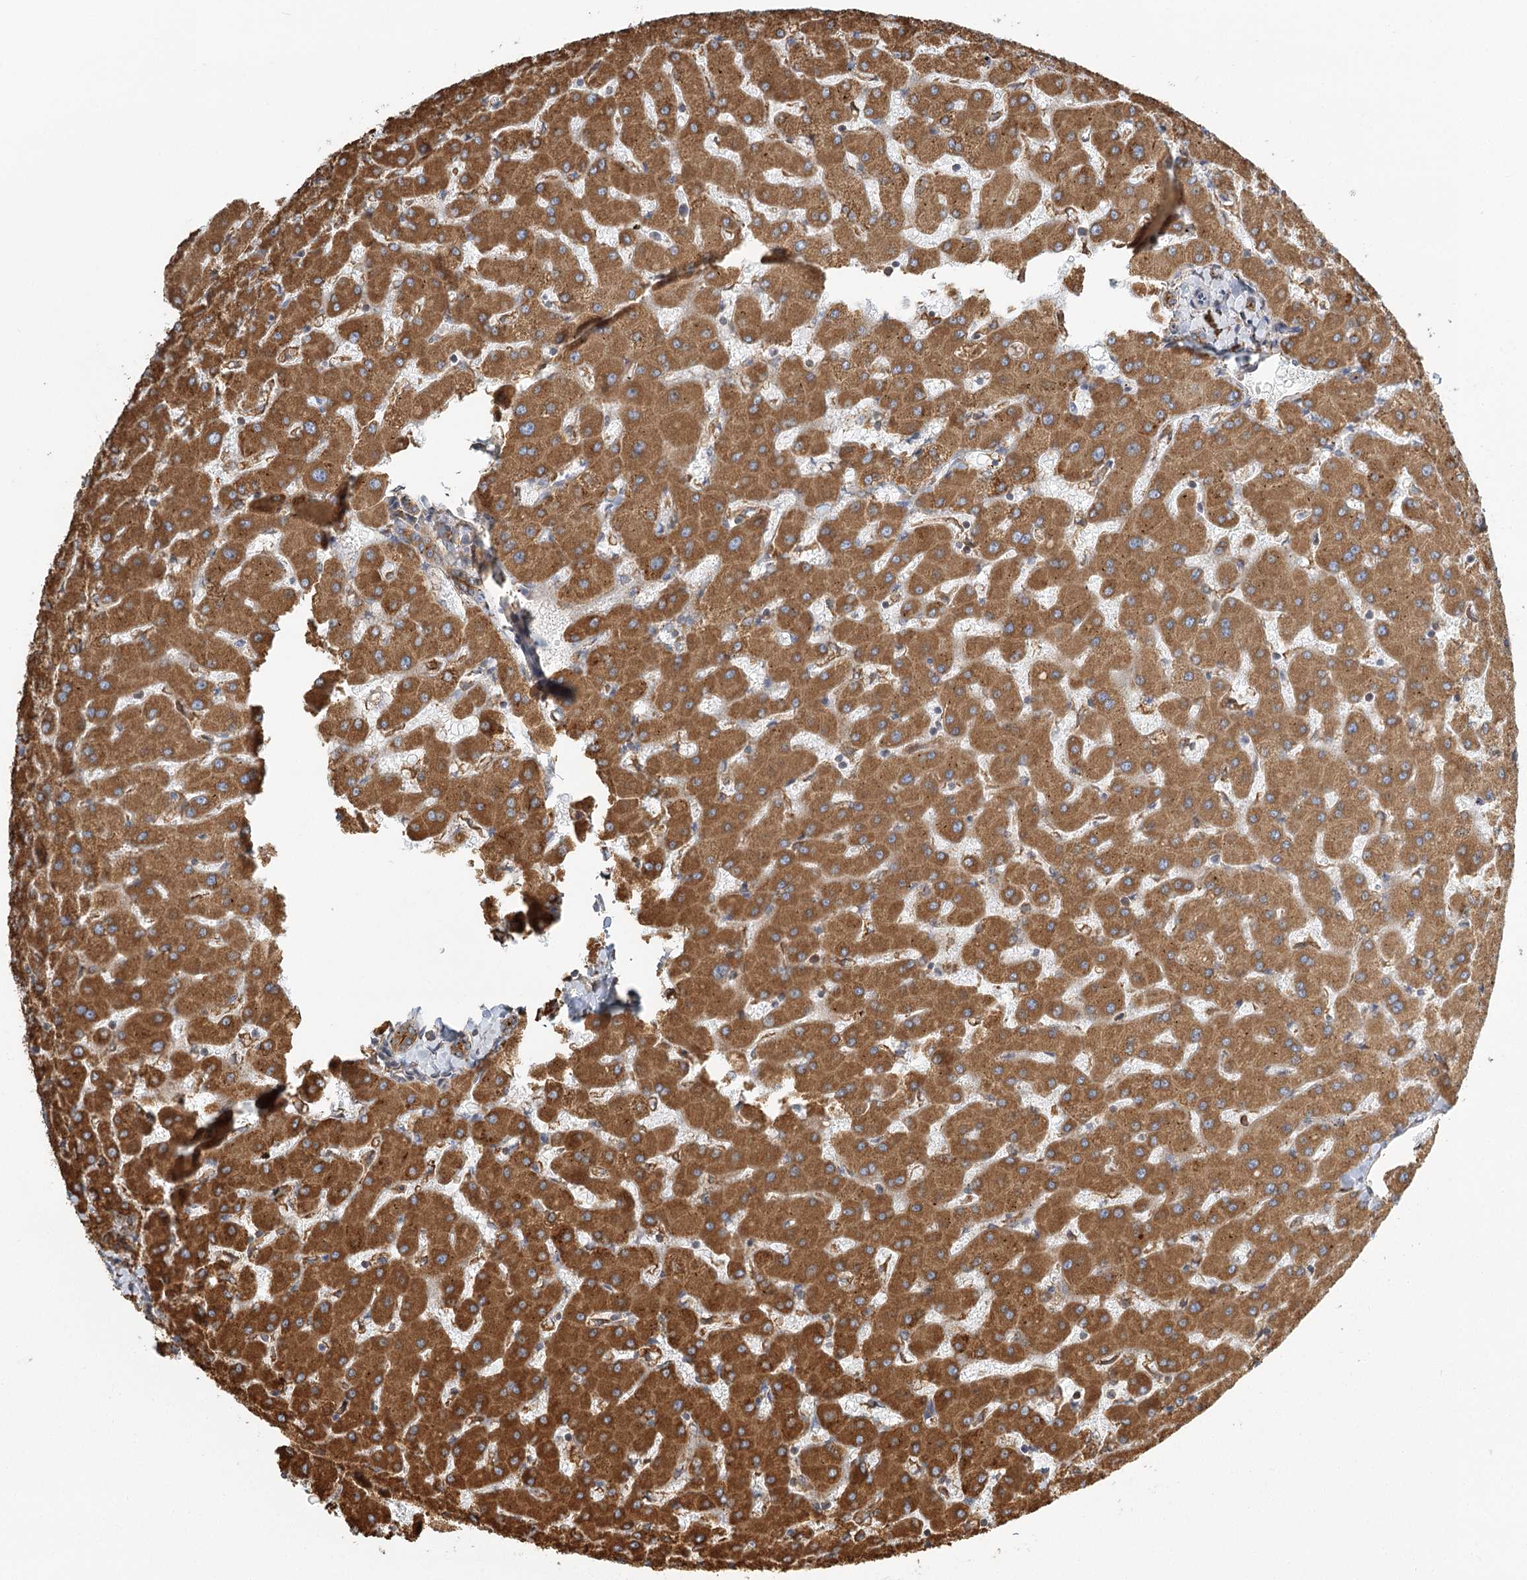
{"staining": {"intensity": "moderate", "quantity": ">75%", "location": "cytoplasmic/membranous"}, "tissue": "liver", "cell_type": "Cholangiocytes", "image_type": "normal", "snomed": [{"axis": "morphology", "description": "Normal tissue, NOS"}, {"axis": "topography", "description": "Liver"}], "caption": "Protein expression by immunohistochemistry (IHC) demonstrates moderate cytoplasmic/membranous staining in about >75% of cholangiocytes in benign liver. Using DAB (3,3'-diaminobenzidine) (brown) and hematoxylin (blue) stains, captured at high magnification using brightfield microscopy.", "gene": "TAS1R1", "patient": {"sex": "female", "age": 63}}